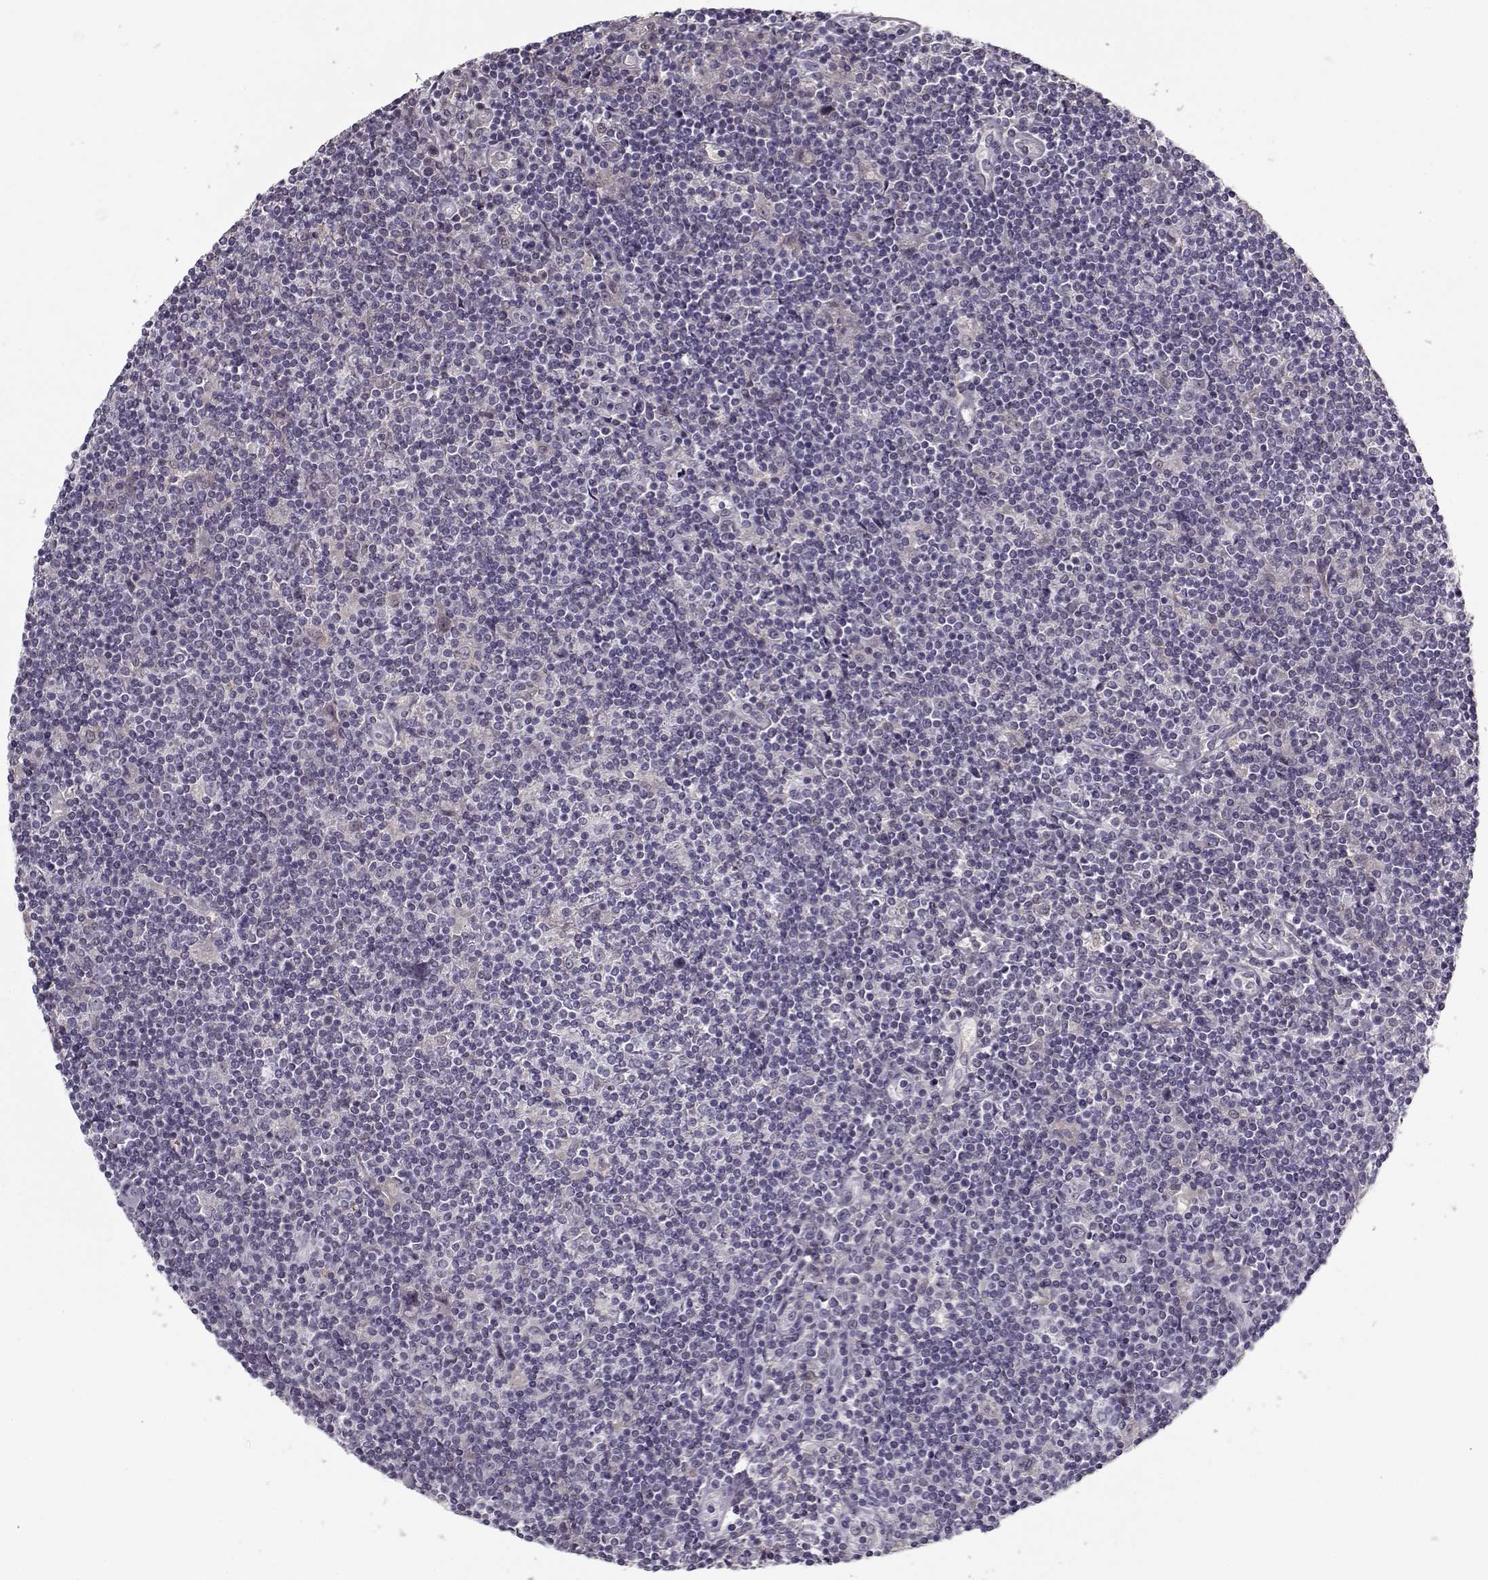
{"staining": {"intensity": "negative", "quantity": "none", "location": "none"}, "tissue": "lymphoma", "cell_type": "Tumor cells", "image_type": "cancer", "snomed": [{"axis": "morphology", "description": "Hodgkin's disease, NOS"}, {"axis": "topography", "description": "Lymph node"}], "caption": "Immunohistochemistry (IHC) histopathology image of human Hodgkin's disease stained for a protein (brown), which reveals no positivity in tumor cells.", "gene": "LUM", "patient": {"sex": "male", "age": 40}}